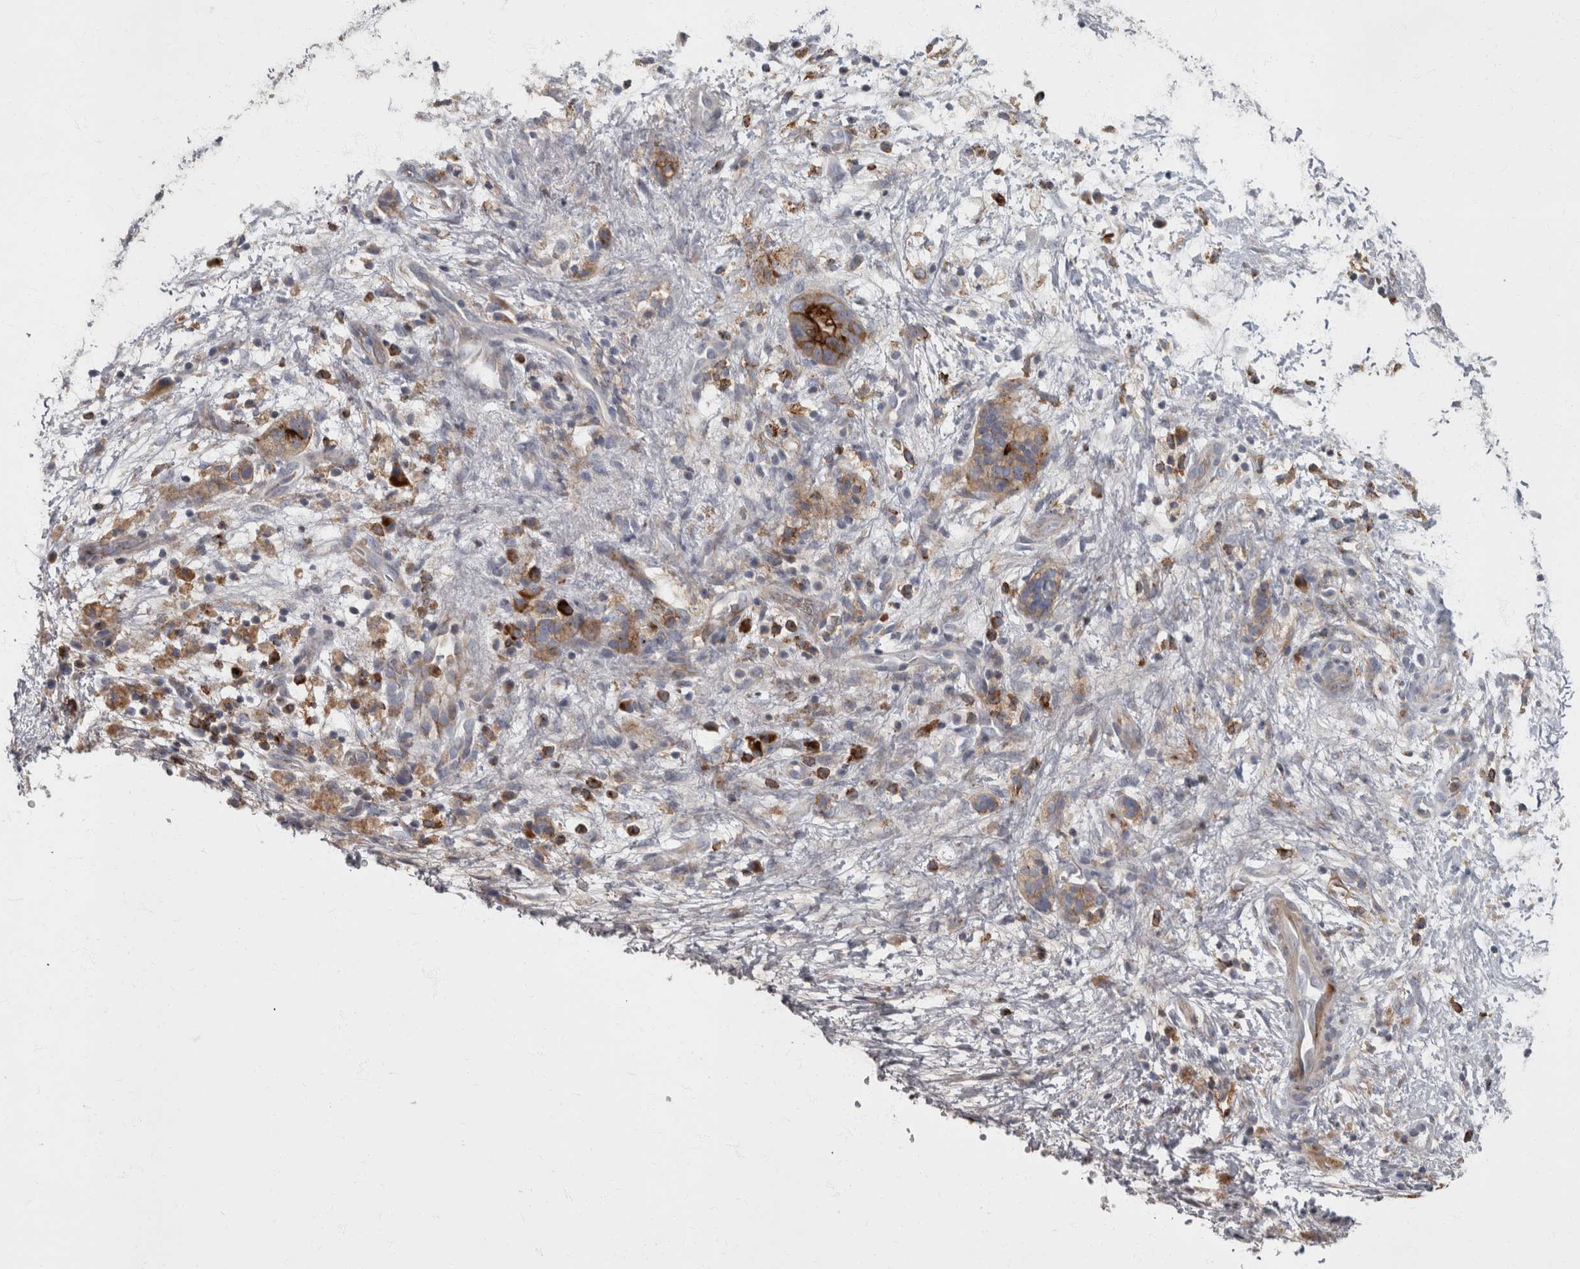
{"staining": {"intensity": "moderate", "quantity": ">75%", "location": "cytoplasmic/membranous"}, "tissue": "pancreatic cancer", "cell_type": "Tumor cells", "image_type": "cancer", "snomed": [{"axis": "morphology", "description": "Adenocarcinoma, NOS"}, {"axis": "topography", "description": "Pancreas"}], "caption": "Immunohistochemistry image of neoplastic tissue: pancreatic cancer (adenocarcinoma) stained using IHC demonstrates medium levels of moderate protein expression localized specifically in the cytoplasmic/membranous of tumor cells, appearing as a cytoplasmic/membranous brown color.", "gene": "CDC42BPG", "patient": {"sex": "female", "age": 78}}